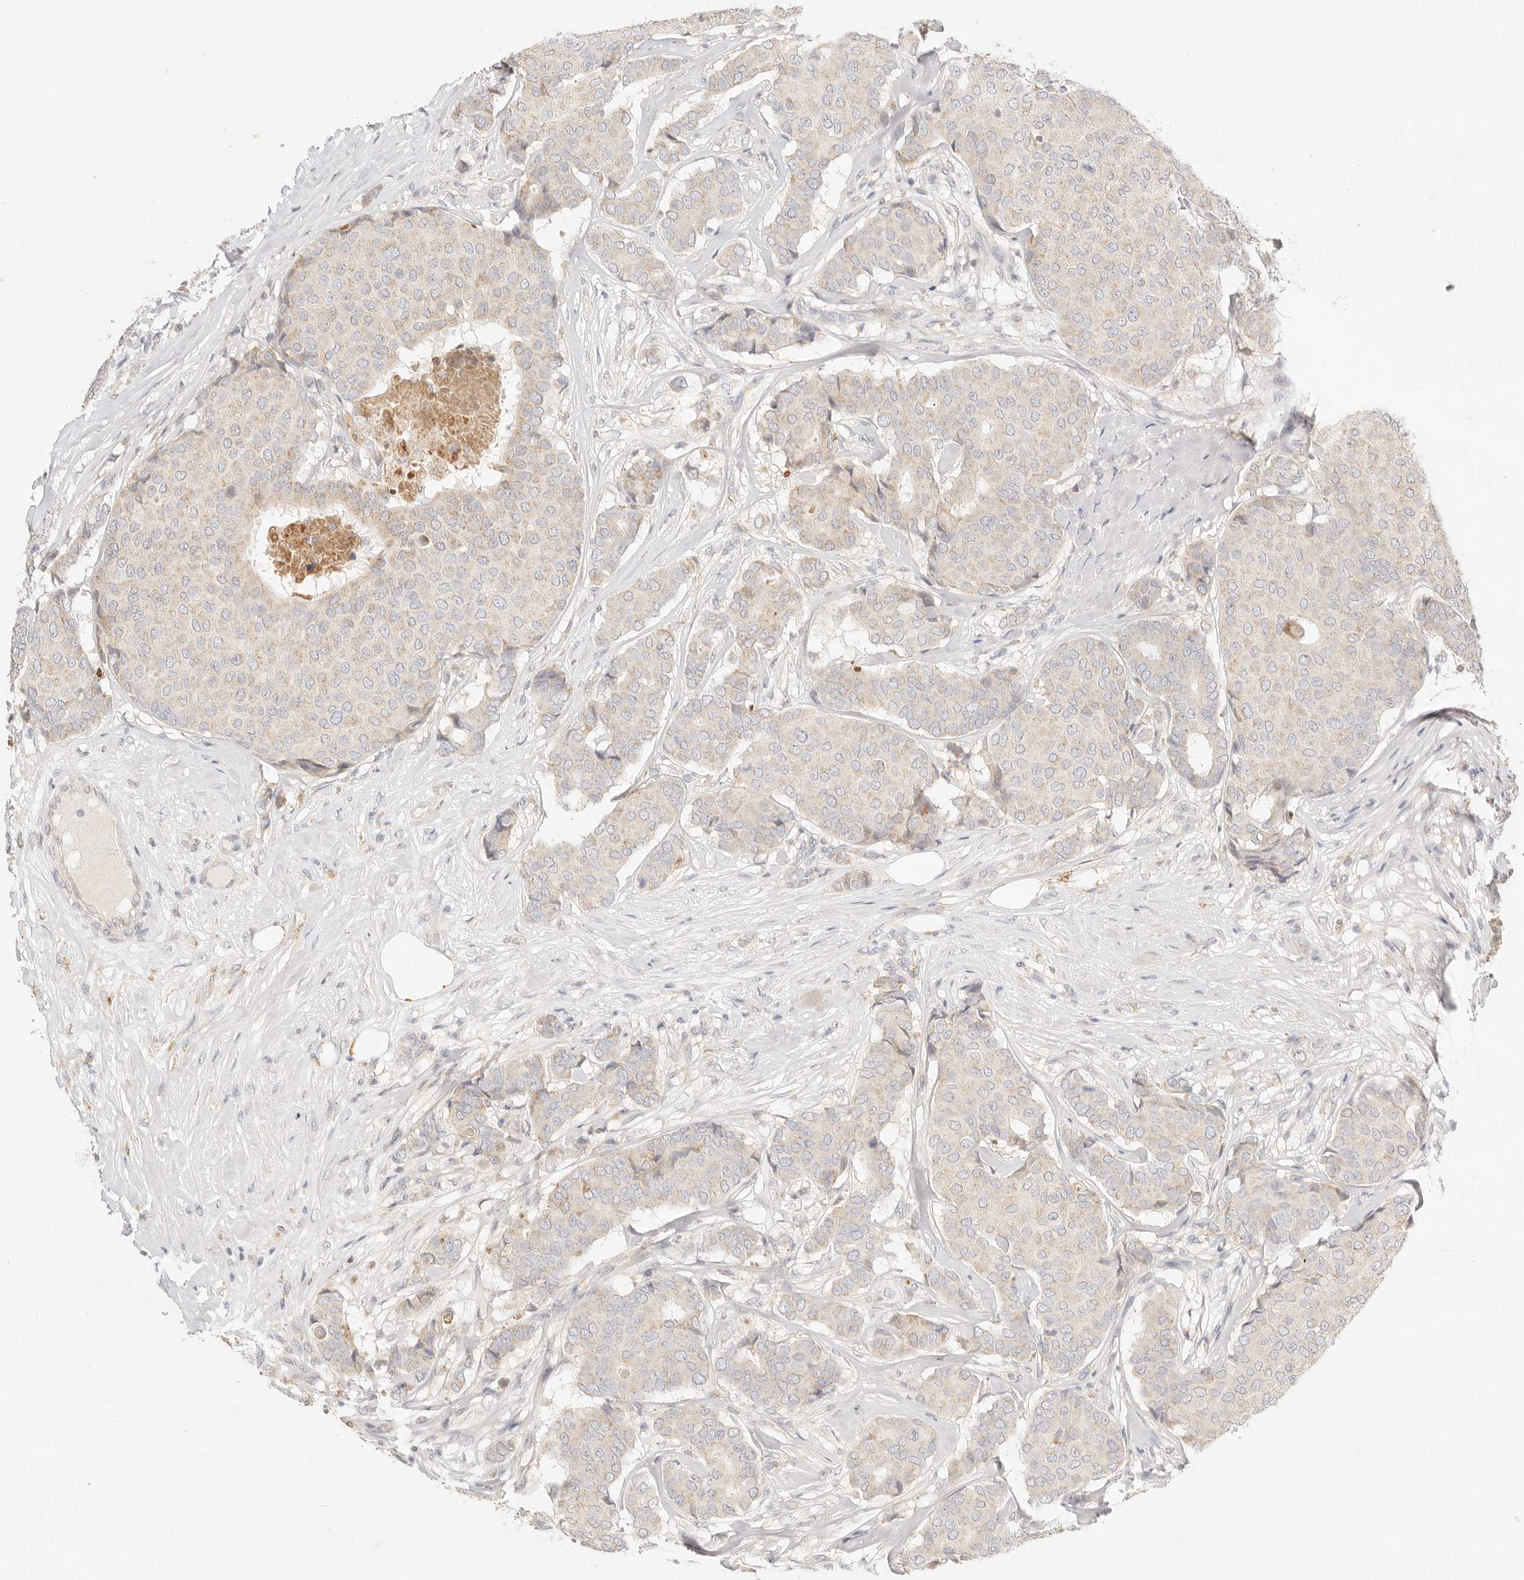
{"staining": {"intensity": "weak", "quantity": "<25%", "location": "cytoplasmic/membranous"}, "tissue": "breast cancer", "cell_type": "Tumor cells", "image_type": "cancer", "snomed": [{"axis": "morphology", "description": "Duct carcinoma"}, {"axis": "topography", "description": "Breast"}], "caption": "Tumor cells are negative for brown protein staining in breast intraductal carcinoma.", "gene": "ACOX1", "patient": {"sex": "female", "age": 75}}